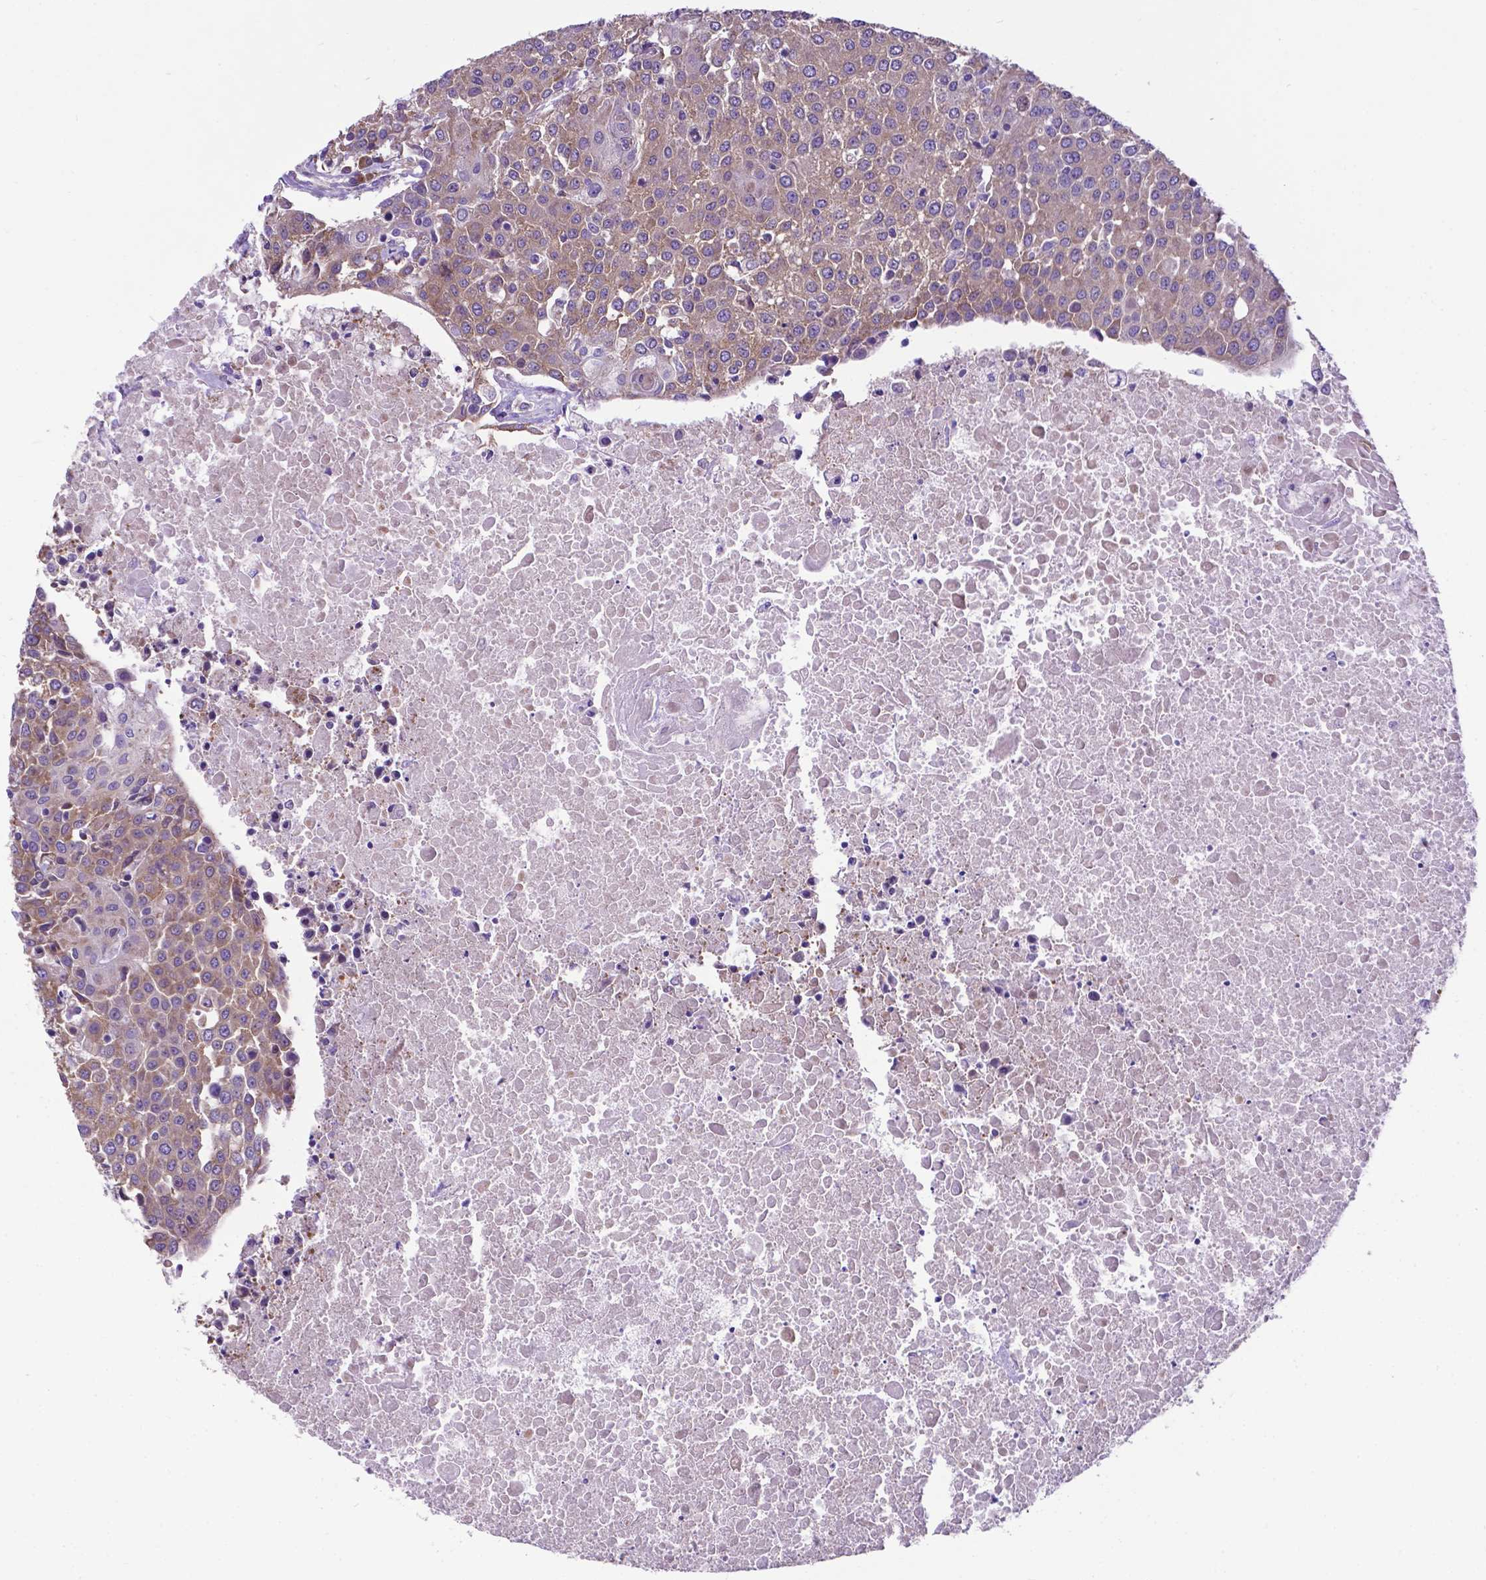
{"staining": {"intensity": "moderate", "quantity": ">75%", "location": "cytoplasmic/membranous"}, "tissue": "urothelial cancer", "cell_type": "Tumor cells", "image_type": "cancer", "snomed": [{"axis": "morphology", "description": "Urothelial carcinoma, High grade"}, {"axis": "topography", "description": "Urinary bladder"}], "caption": "Urothelial cancer stained for a protein displays moderate cytoplasmic/membranous positivity in tumor cells. The protein is shown in brown color, while the nuclei are stained blue.", "gene": "RPL6", "patient": {"sex": "female", "age": 85}}